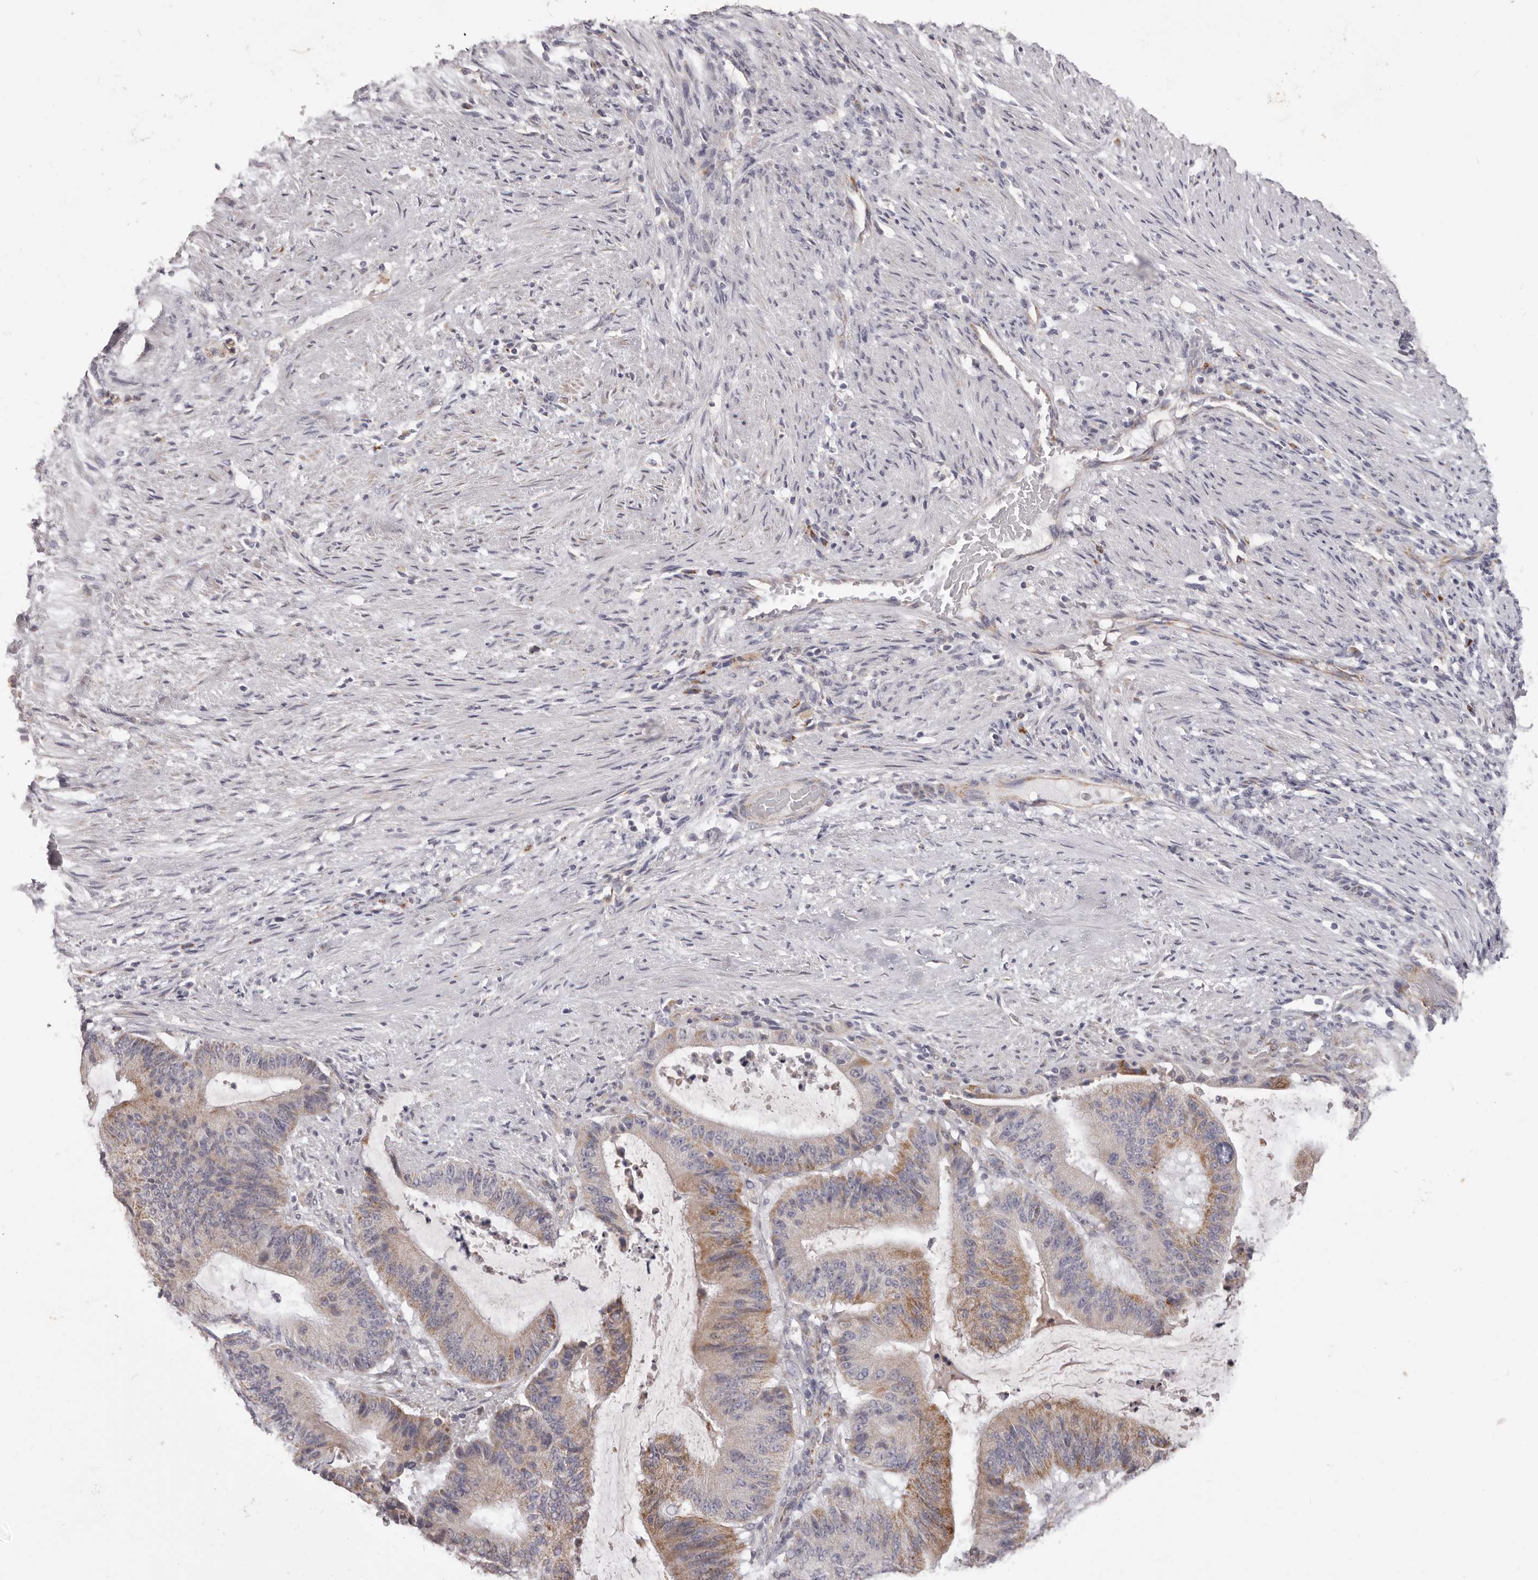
{"staining": {"intensity": "moderate", "quantity": "25%-75%", "location": "cytoplasmic/membranous"}, "tissue": "liver cancer", "cell_type": "Tumor cells", "image_type": "cancer", "snomed": [{"axis": "morphology", "description": "Normal tissue, NOS"}, {"axis": "morphology", "description": "Cholangiocarcinoma"}, {"axis": "topography", "description": "Liver"}, {"axis": "topography", "description": "Peripheral nerve tissue"}], "caption": "The image demonstrates staining of liver cancer, revealing moderate cytoplasmic/membranous protein positivity (brown color) within tumor cells.", "gene": "PRMT2", "patient": {"sex": "female", "age": 73}}